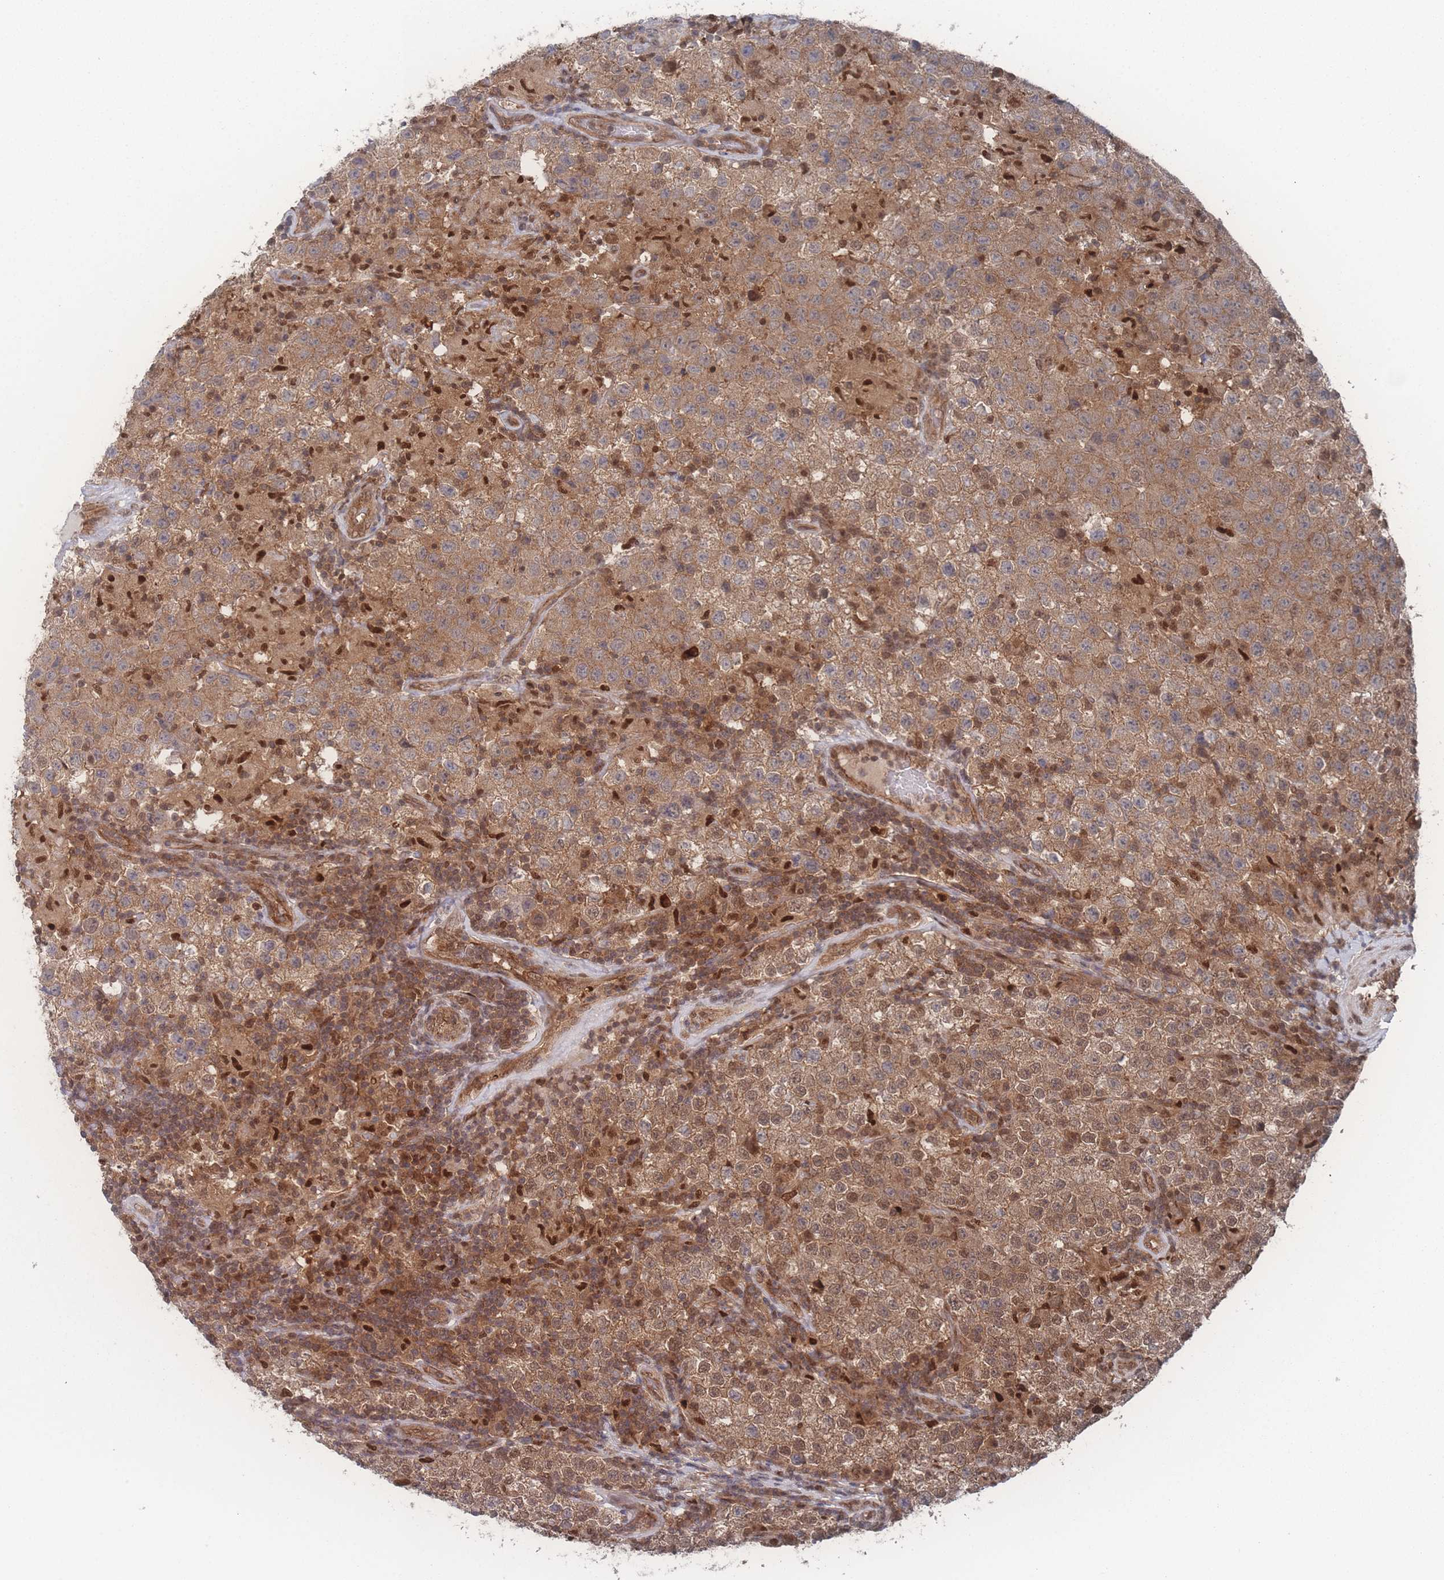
{"staining": {"intensity": "moderate", "quantity": ">75%", "location": "cytoplasmic/membranous"}, "tissue": "testis cancer", "cell_type": "Tumor cells", "image_type": "cancer", "snomed": [{"axis": "morphology", "description": "Seminoma, NOS"}, {"axis": "morphology", "description": "Carcinoma, Embryonal, NOS"}, {"axis": "topography", "description": "Testis"}], "caption": "This micrograph displays immunohistochemistry (IHC) staining of testis seminoma, with medium moderate cytoplasmic/membranous expression in approximately >75% of tumor cells.", "gene": "PSMA1", "patient": {"sex": "male", "age": 41}}